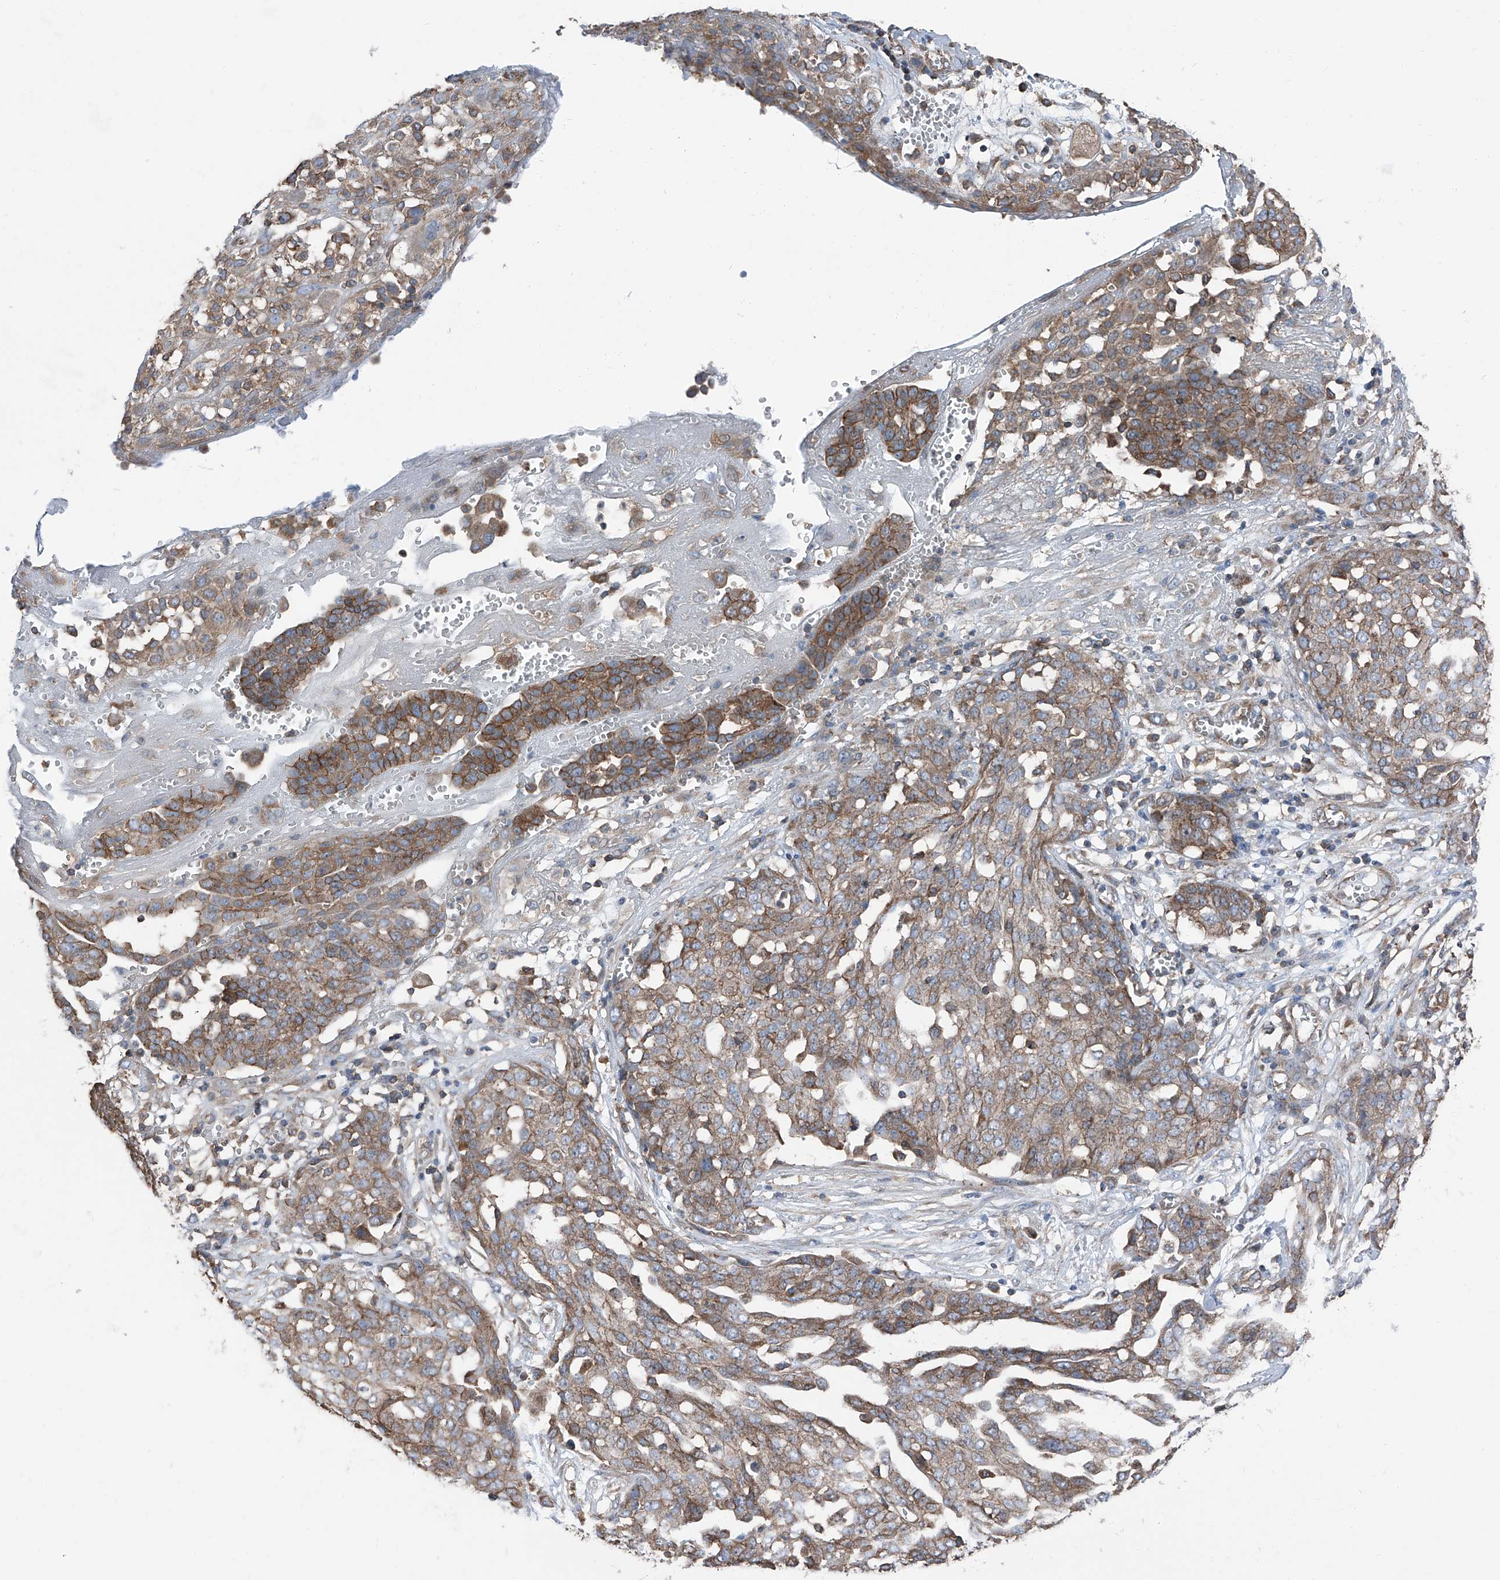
{"staining": {"intensity": "moderate", "quantity": ">75%", "location": "cytoplasmic/membranous"}, "tissue": "ovarian cancer", "cell_type": "Tumor cells", "image_type": "cancer", "snomed": [{"axis": "morphology", "description": "Cystadenocarcinoma, serous, NOS"}, {"axis": "topography", "description": "Soft tissue"}, {"axis": "topography", "description": "Ovary"}], "caption": "This image displays IHC staining of human ovarian serous cystadenocarcinoma, with medium moderate cytoplasmic/membranous expression in approximately >75% of tumor cells.", "gene": "GPR142", "patient": {"sex": "female", "age": 57}}